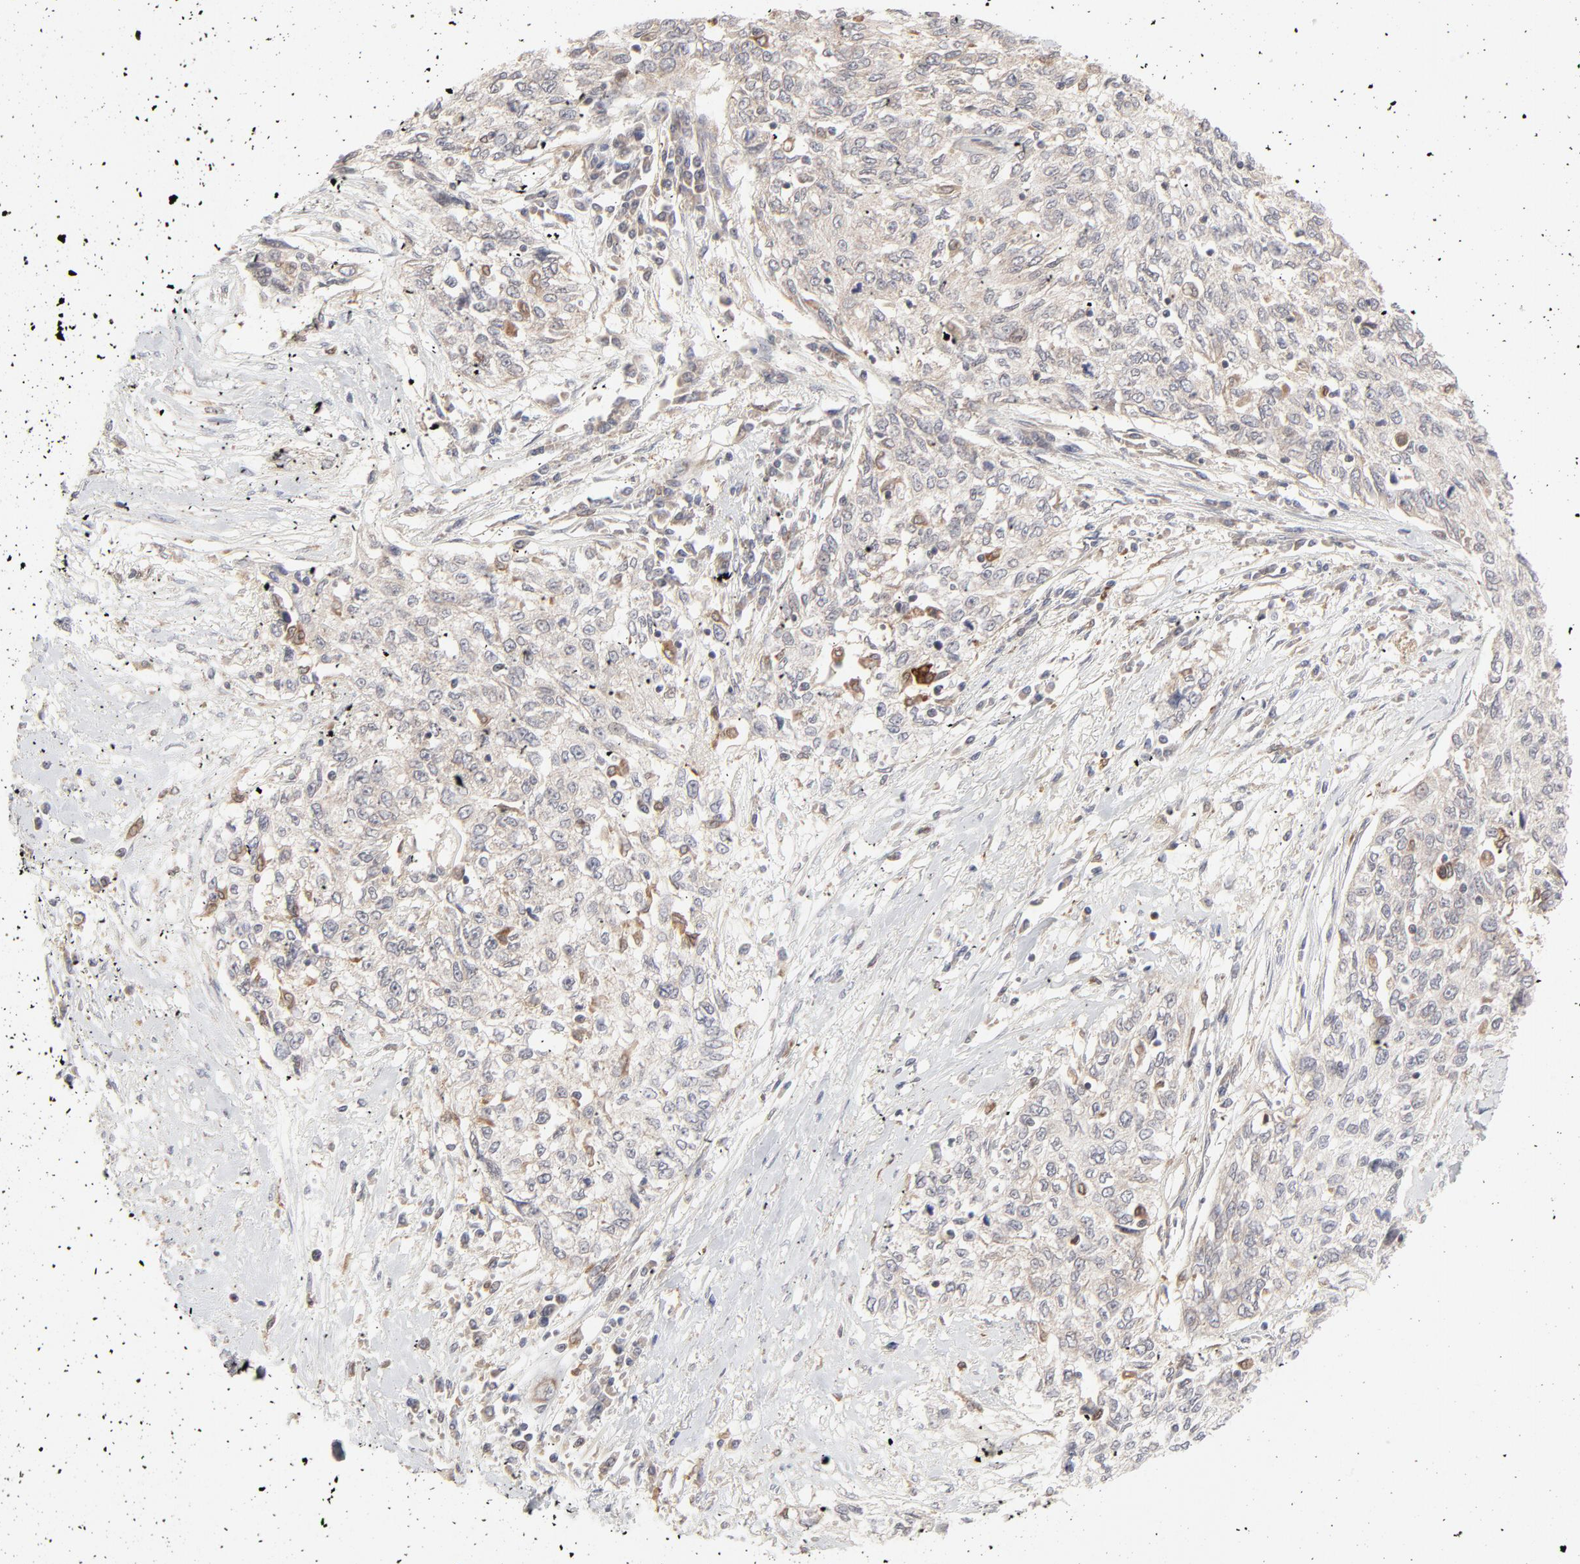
{"staining": {"intensity": "weak", "quantity": "<25%", "location": "cytoplasmic/membranous"}, "tissue": "cervical cancer", "cell_type": "Tumor cells", "image_type": "cancer", "snomed": [{"axis": "morphology", "description": "Squamous cell carcinoma, NOS"}, {"axis": "topography", "description": "Cervix"}], "caption": "Protein analysis of cervical squamous cell carcinoma reveals no significant positivity in tumor cells. (Stains: DAB immunohistochemistry (IHC) with hematoxylin counter stain, Microscopy: brightfield microscopy at high magnification).", "gene": "RAB5C", "patient": {"sex": "female", "age": 57}}